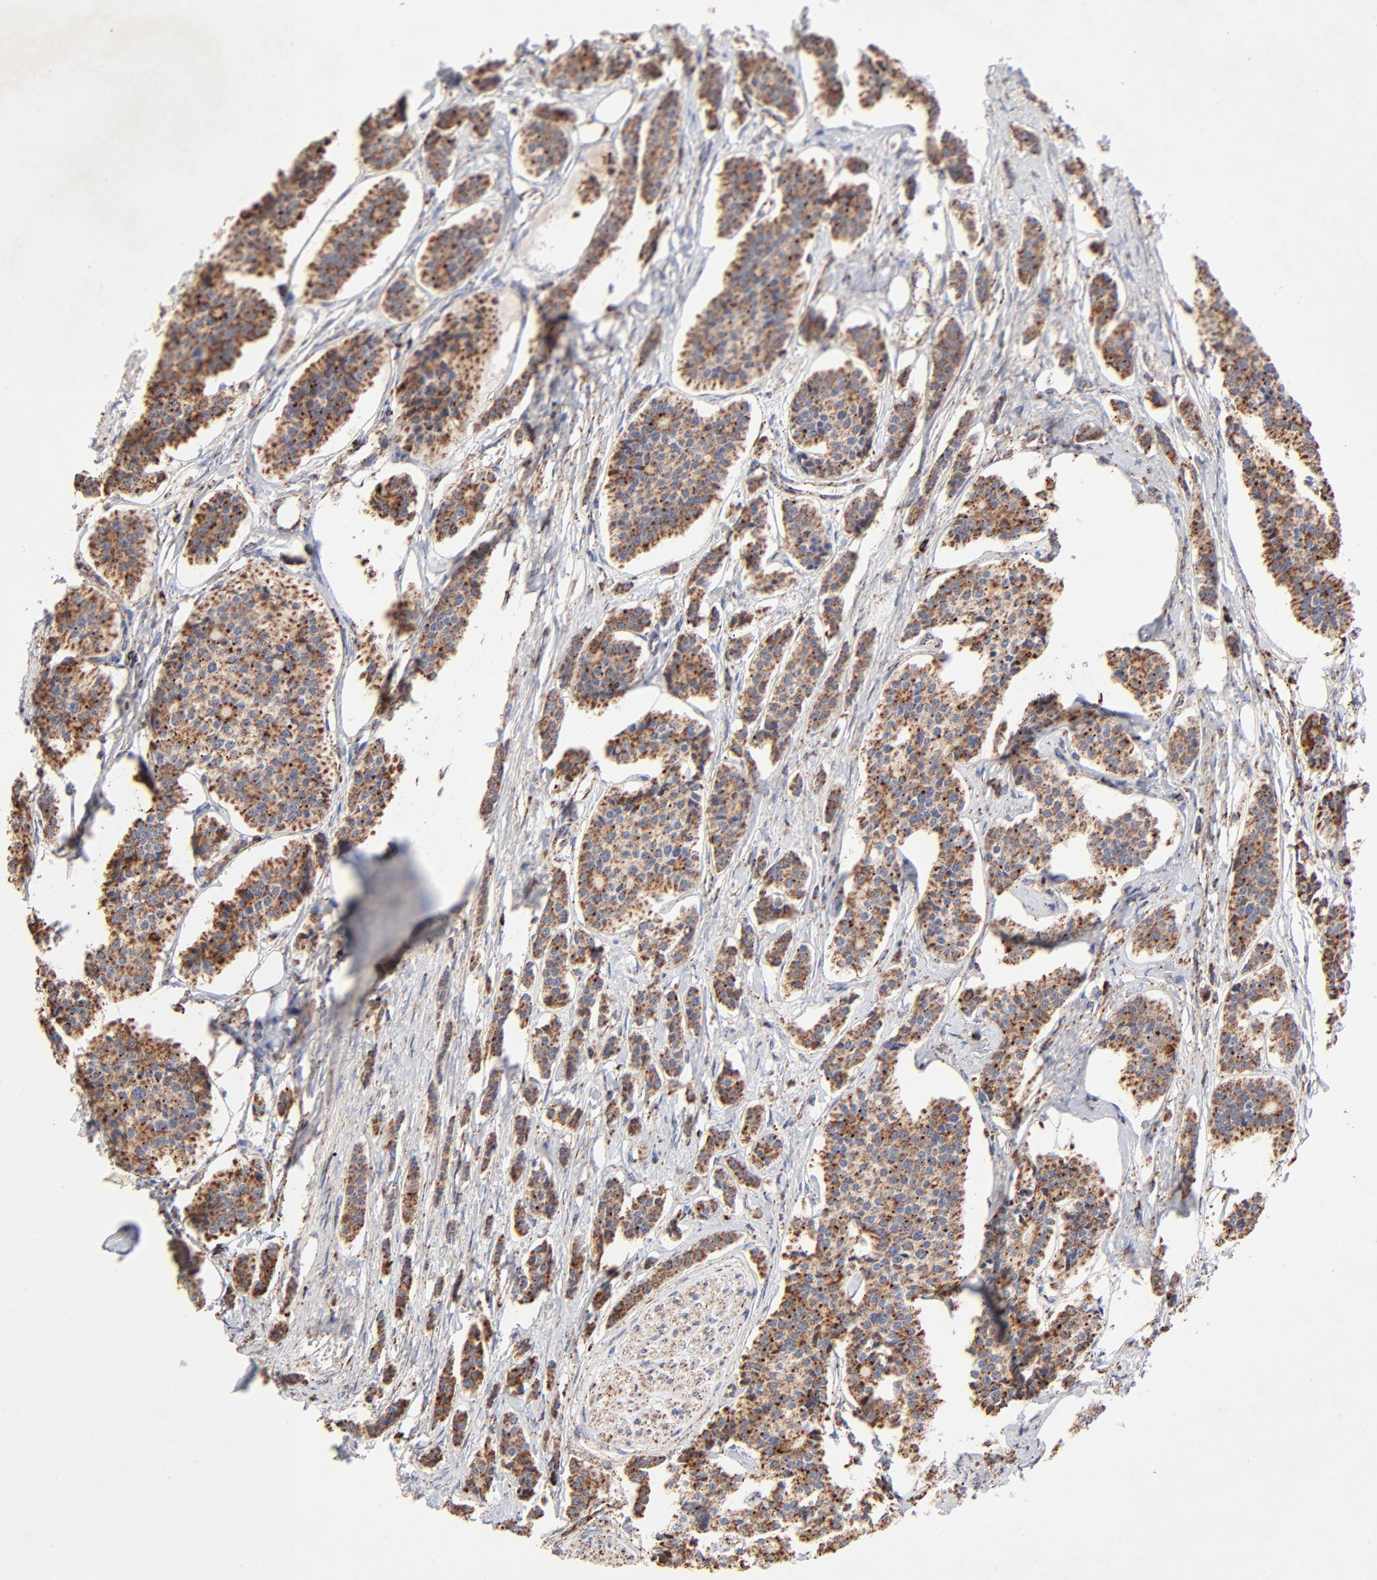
{"staining": {"intensity": "moderate", "quantity": ">75%", "location": "cytoplasmic/membranous"}, "tissue": "carcinoid", "cell_type": "Tumor cells", "image_type": "cancer", "snomed": [{"axis": "morphology", "description": "Carcinoid, malignant, NOS"}, {"axis": "topography", "description": "Small intestine"}], "caption": "An immunohistochemistry (IHC) histopathology image of neoplastic tissue is shown. Protein staining in brown shows moderate cytoplasmic/membranous positivity in carcinoid within tumor cells.", "gene": "SSBP1", "patient": {"sex": "male", "age": 63}}